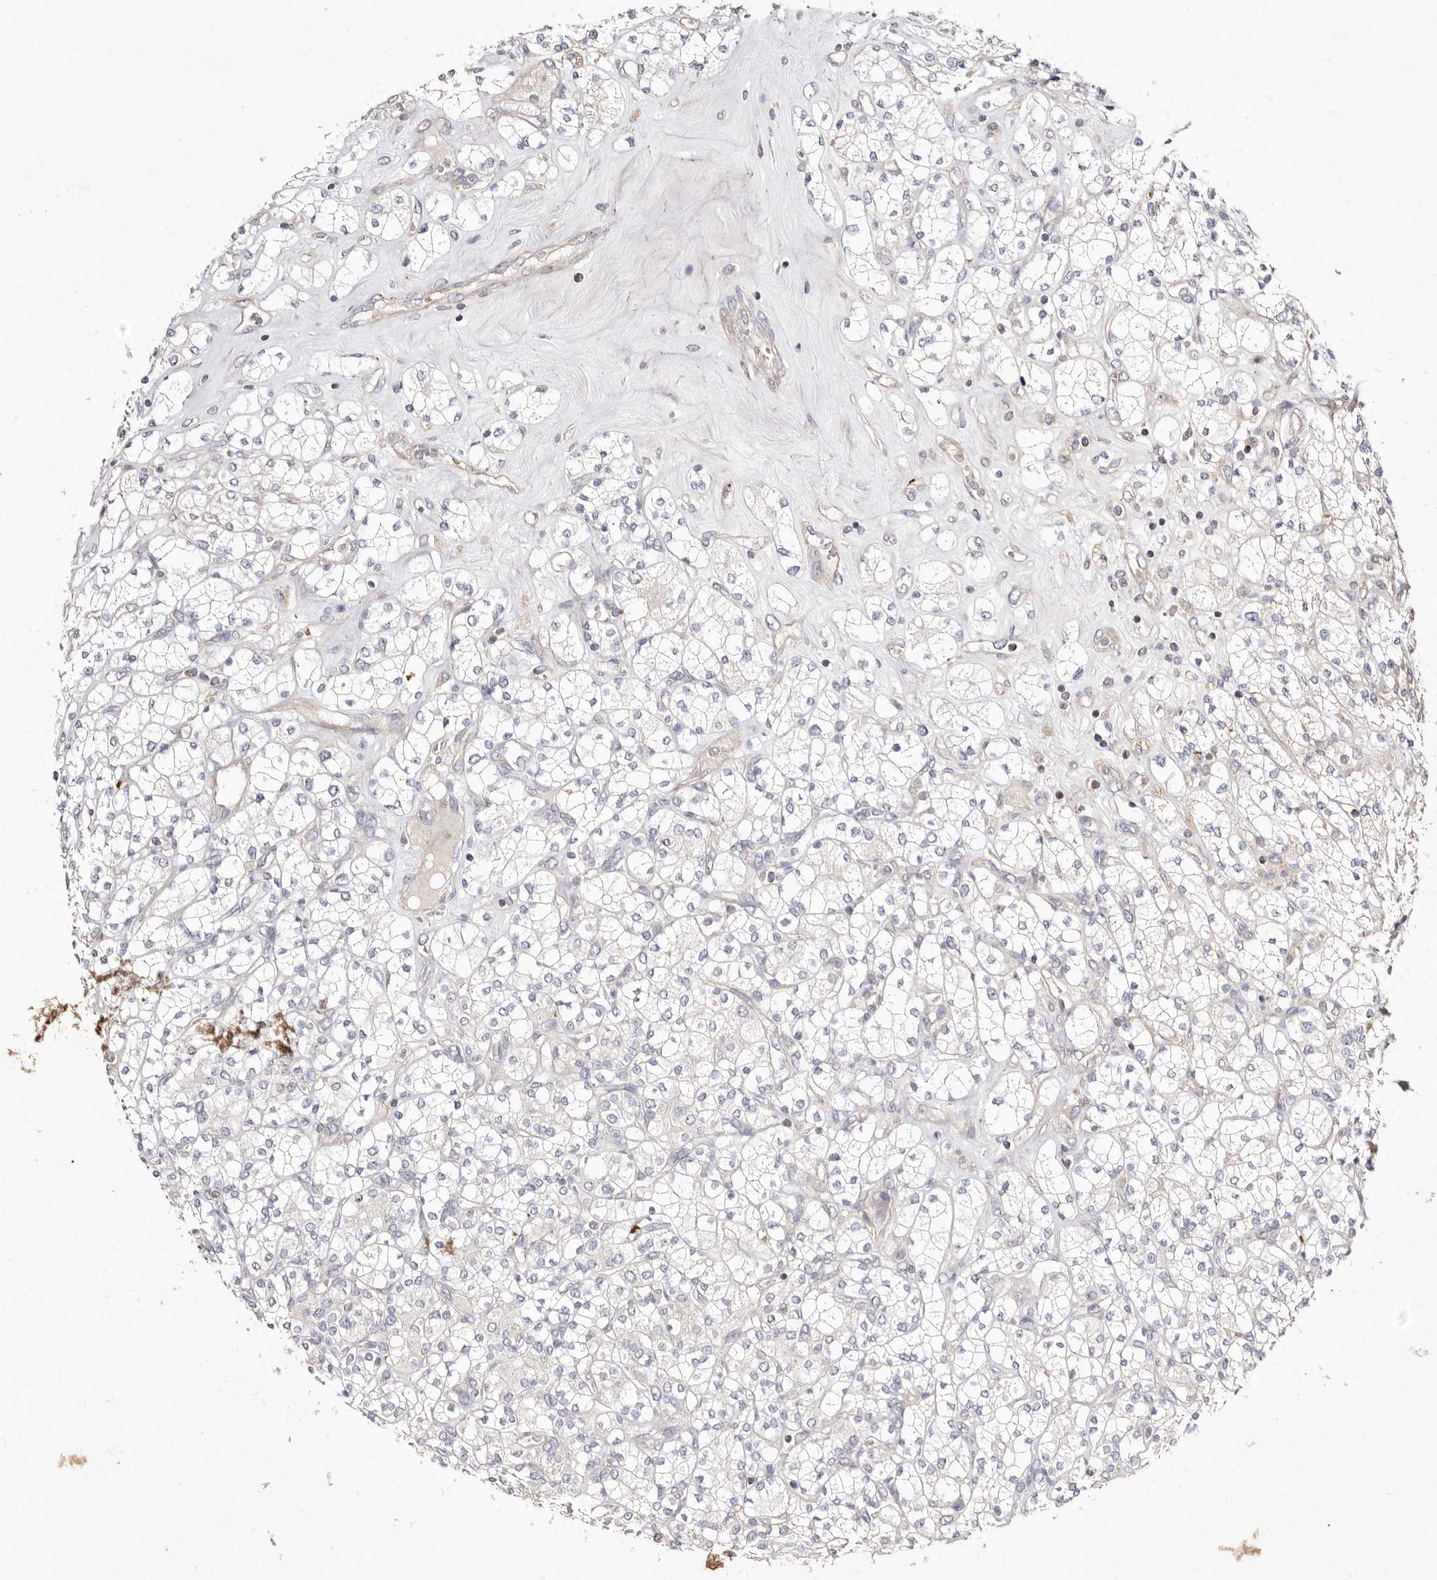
{"staining": {"intensity": "negative", "quantity": "none", "location": "none"}, "tissue": "renal cancer", "cell_type": "Tumor cells", "image_type": "cancer", "snomed": [{"axis": "morphology", "description": "Adenocarcinoma, NOS"}, {"axis": "topography", "description": "Kidney"}], "caption": "Human renal cancer (adenocarcinoma) stained for a protein using immunohistochemistry (IHC) exhibits no positivity in tumor cells.", "gene": "SLC25A20", "patient": {"sex": "male", "age": 77}}